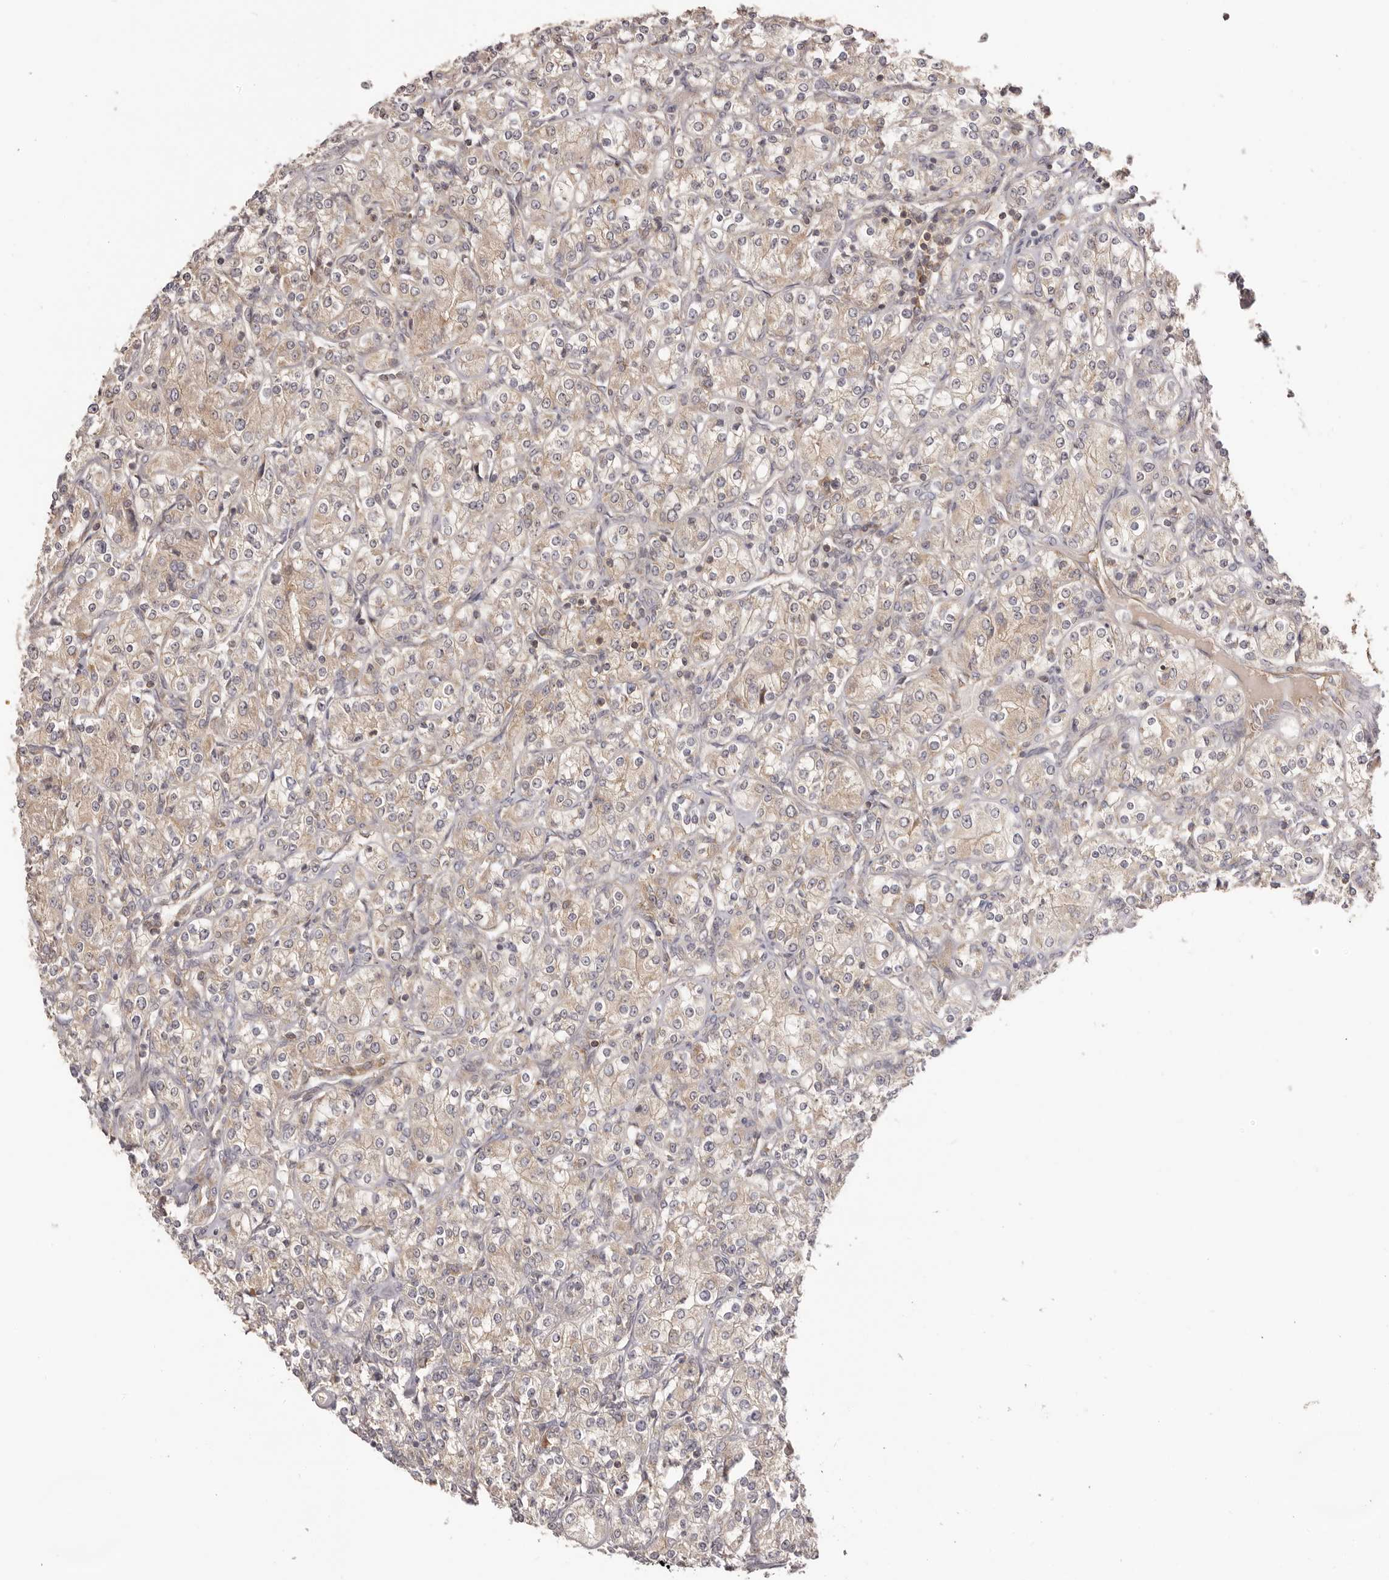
{"staining": {"intensity": "weak", "quantity": "25%-75%", "location": "cytoplasmic/membranous"}, "tissue": "renal cancer", "cell_type": "Tumor cells", "image_type": "cancer", "snomed": [{"axis": "morphology", "description": "Adenocarcinoma, NOS"}, {"axis": "topography", "description": "Kidney"}], "caption": "This is an image of IHC staining of renal cancer (adenocarcinoma), which shows weak staining in the cytoplasmic/membranous of tumor cells.", "gene": "EEF1E1", "patient": {"sex": "male", "age": 77}}